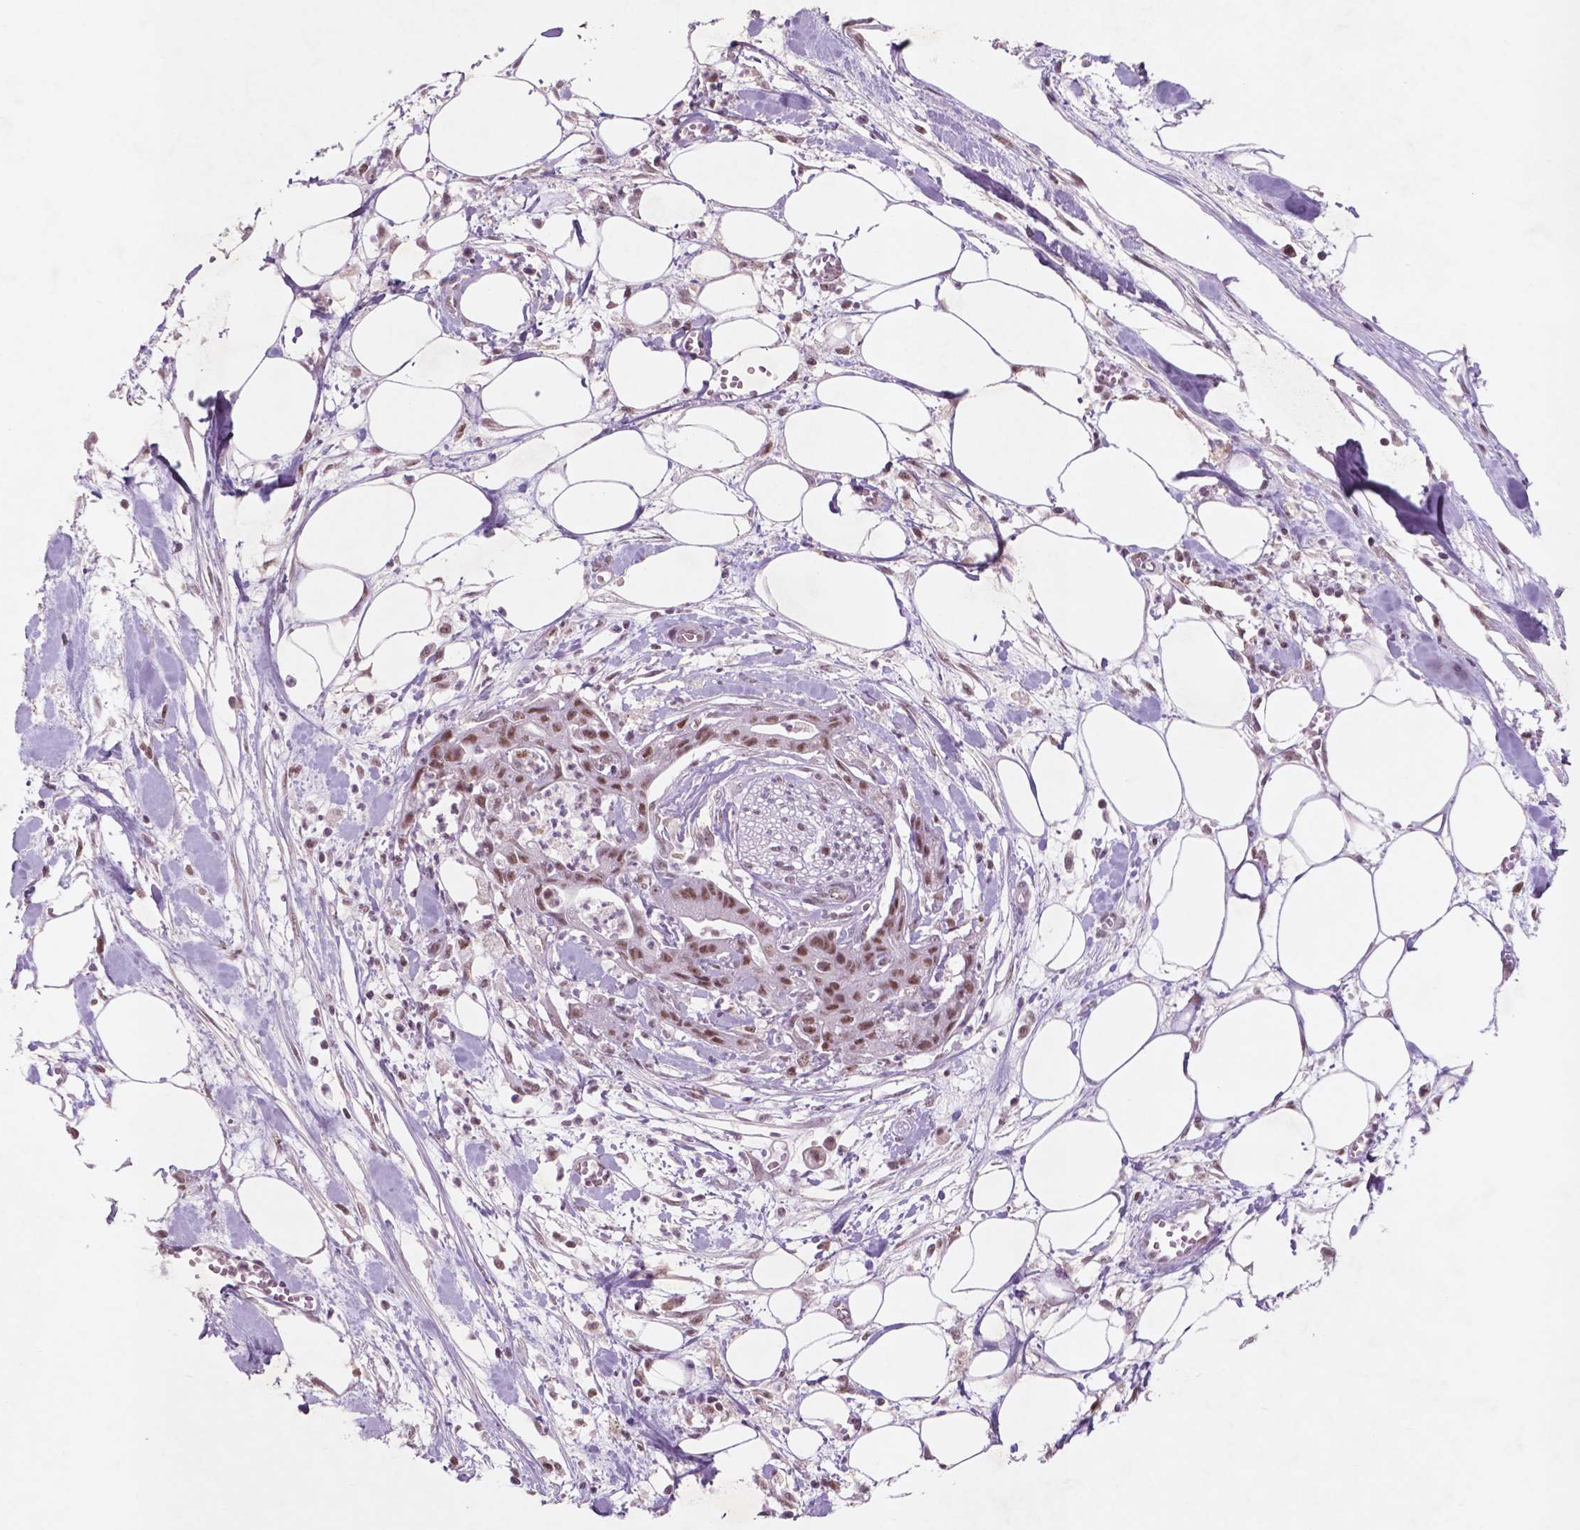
{"staining": {"intensity": "moderate", "quantity": ">75%", "location": "nuclear"}, "tissue": "pancreatic cancer", "cell_type": "Tumor cells", "image_type": "cancer", "snomed": [{"axis": "morphology", "description": "Normal tissue, NOS"}, {"axis": "morphology", "description": "Adenocarcinoma, NOS"}, {"axis": "topography", "description": "Lymph node"}, {"axis": "topography", "description": "Pancreas"}], "caption": "Tumor cells demonstrate moderate nuclear staining in about >75% of cells in pancreatic cancer (adenocarcinoma).", "gene": "CTR9", "patient": {"sex": "female", "age": 58}}